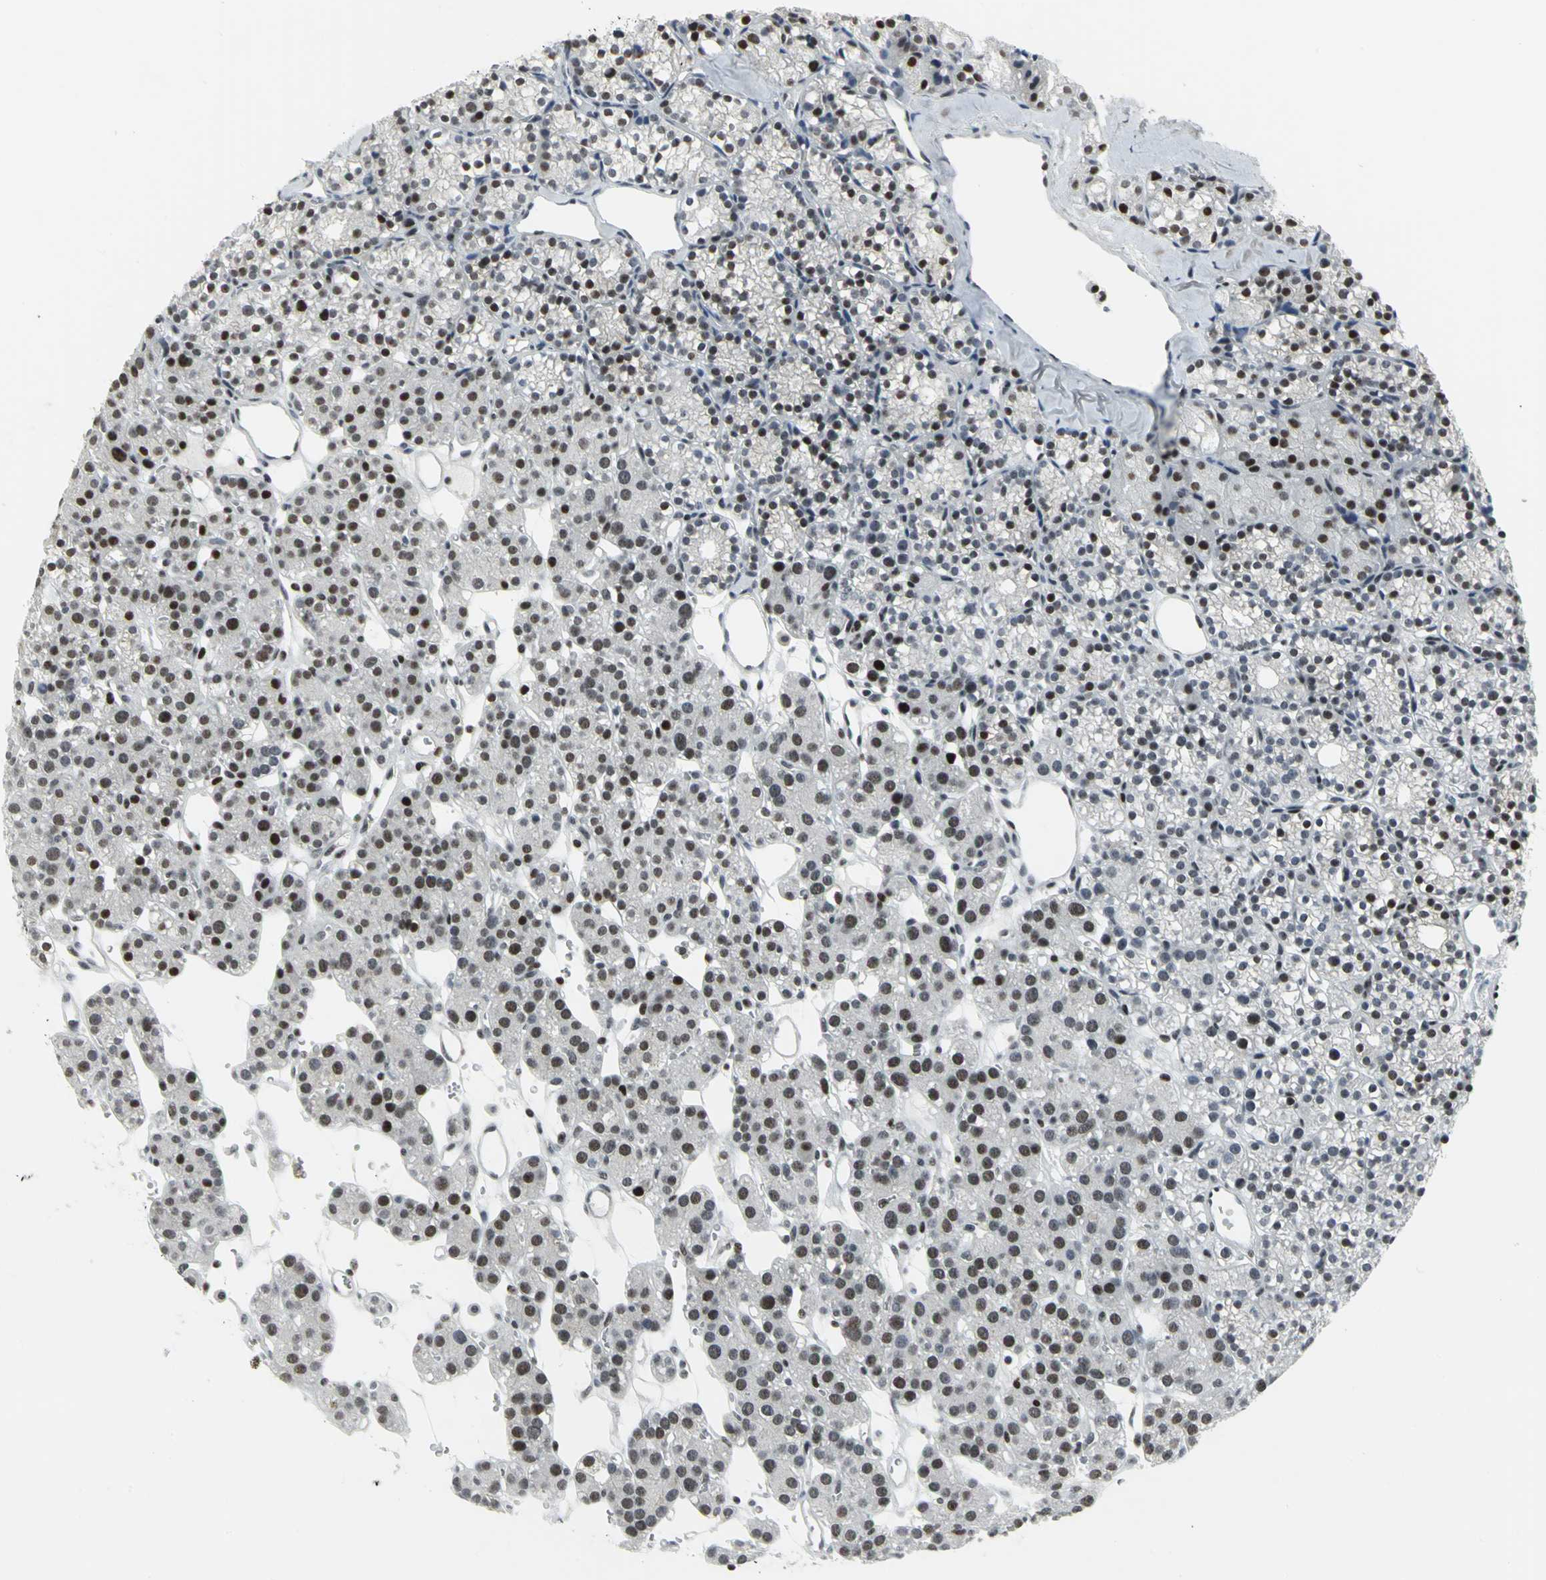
{"staining": {"intensity": "moderate", "quantity": "25%-75%", "location": "cytoplasmic/membranous,nuclear"}, "tissue": "parathyroid gland", "cell_type": "Glandular cells", "image_type": "normal", "snomed": [{"axis": "morphology", "description": "Normal tissue, NOS"}, {"axis": "topography", "description": "Parathyroid gland"}], "caption": "Protein expression by immunohistochemistry exhibits moderate cytoplasmic/membranous,nuclear expression in approximately 25%-75% of glandular cells in unremarkable parathyroid gland. (IHC, brightfield microscopy, high magnification).", "gene": "SMARCA4", "patient": {"sex": "female", "age": 64}}